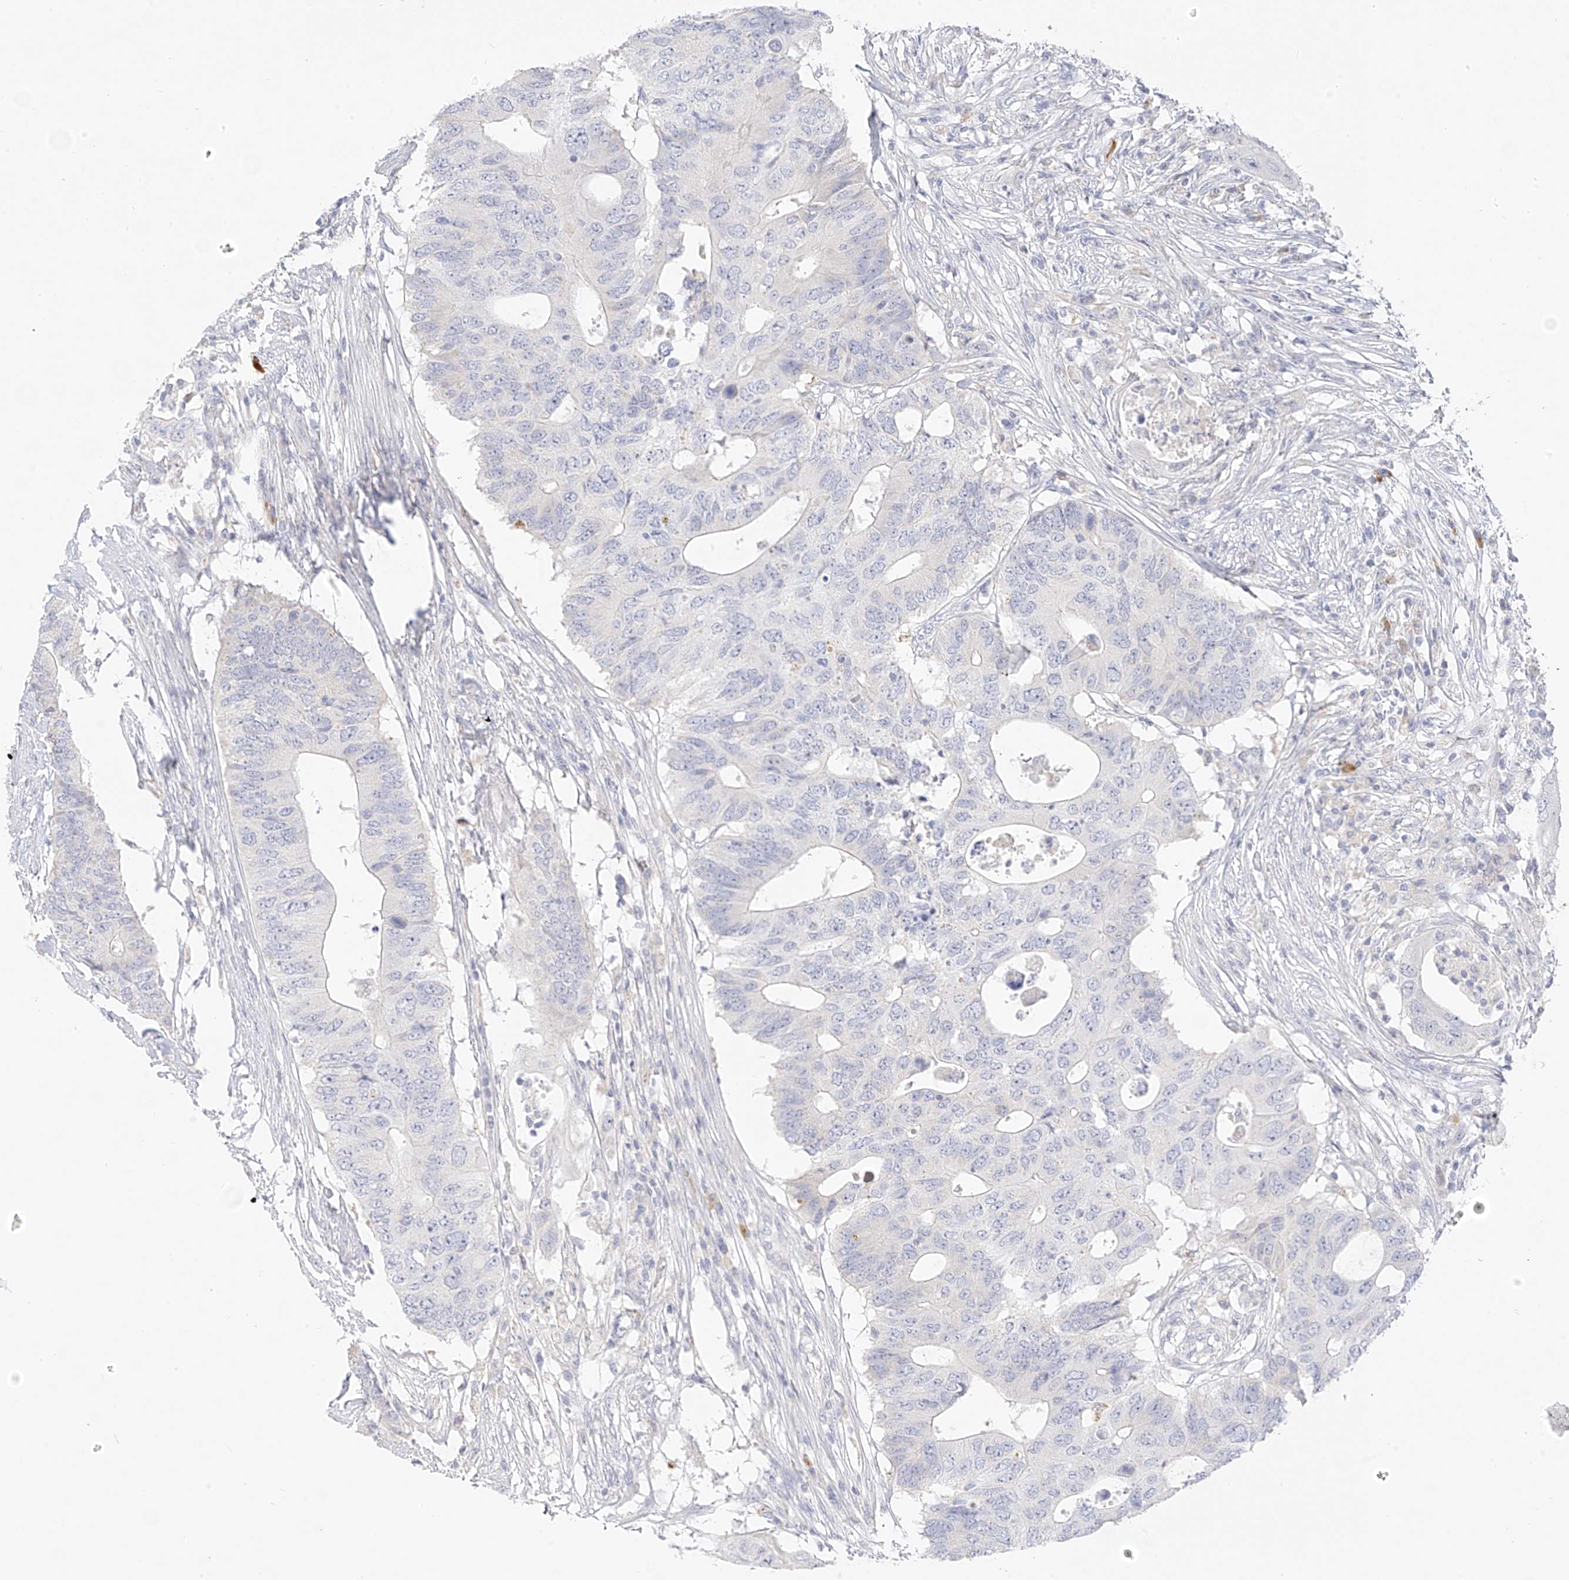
{"staining": {"intensity": "negative", "quantity": "none", "location": "none"}, "tissue": "colorectal cancer", "cell_type": "Tumor cells", "image_type": "cancer", "snomed": [{"axis": "morphology", "description": "Adenocarcinoma, NOS"}, {"axis": "topography", "description": "Colon"}], "caption": "Image shows no significant protein expression in tumor cells of colorectal cancer (adenocarcinoma).", "gene": "ZNF404", "patient": {"sex": "male", "age": 71}}